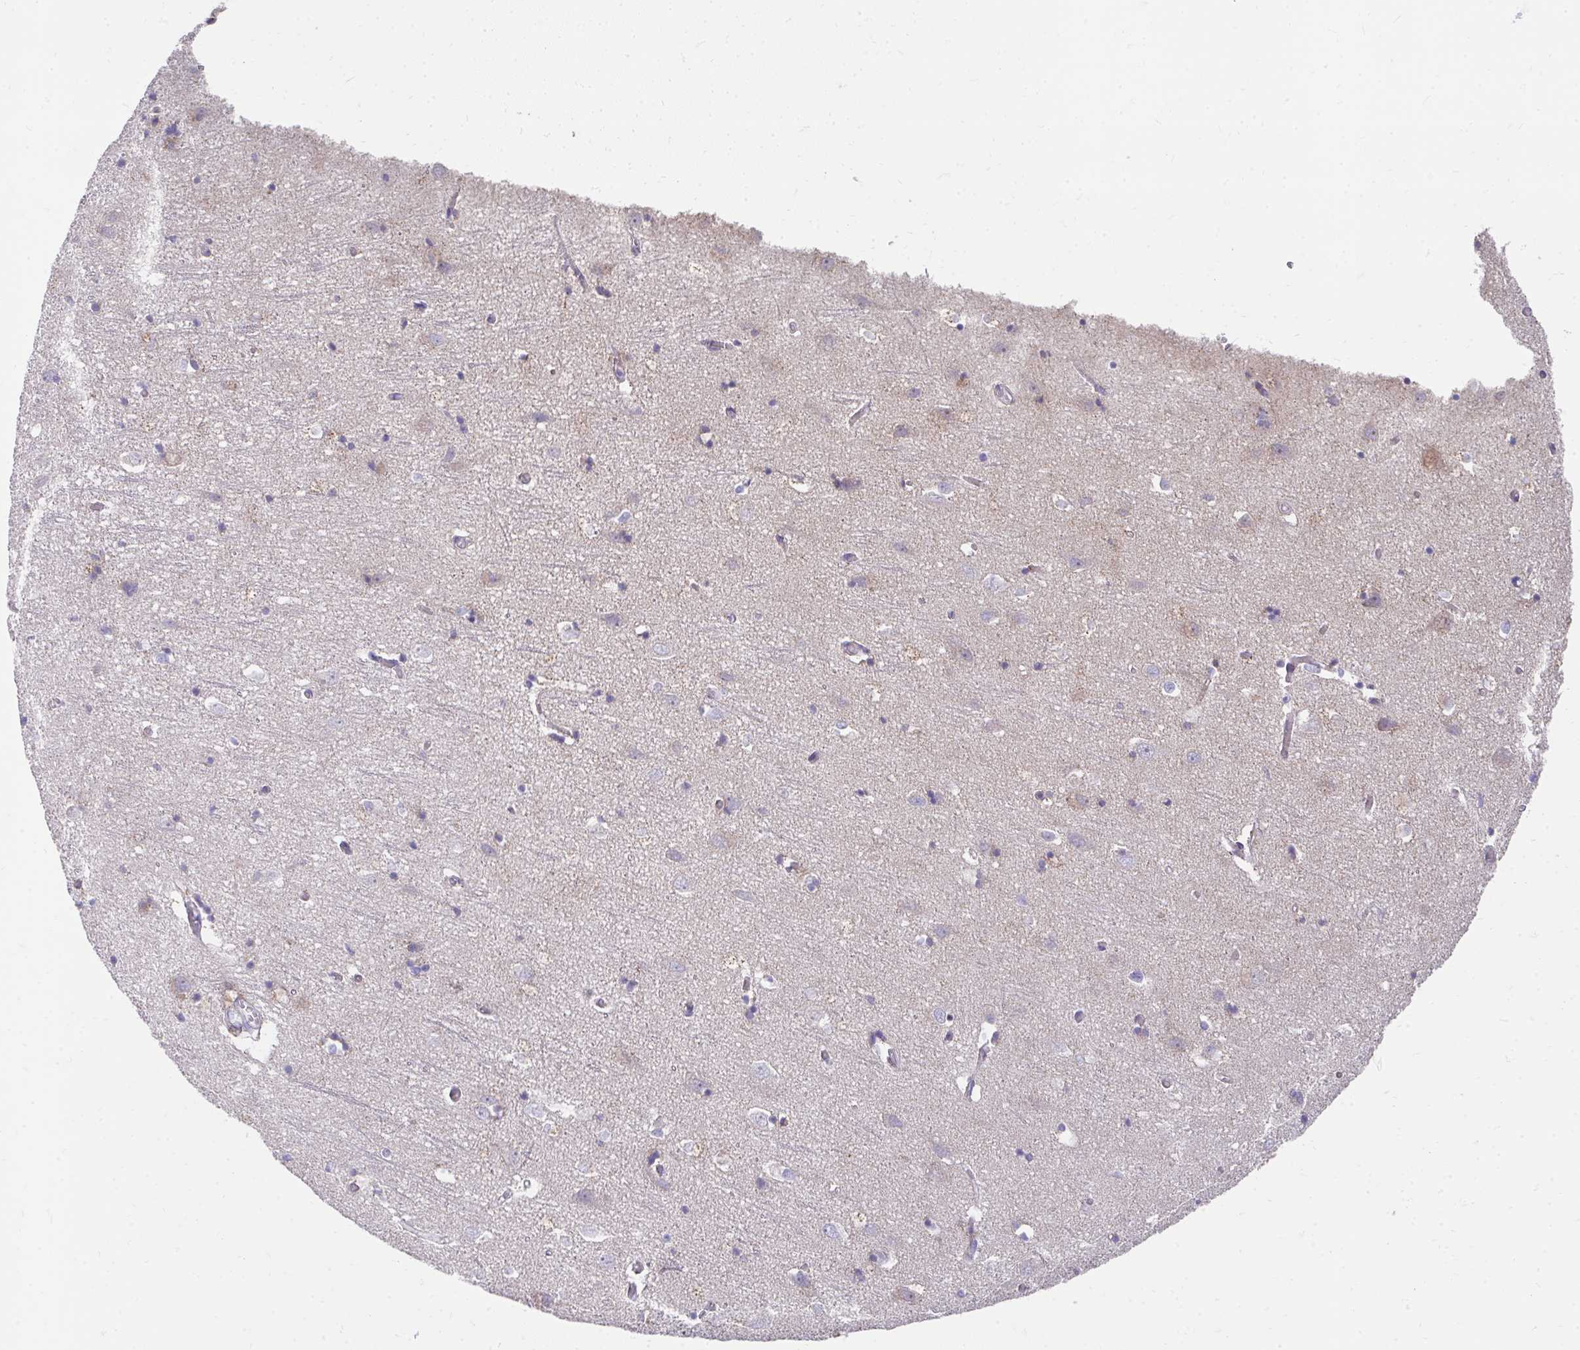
{"staining": {"intensity": "negative", "quantity": "none", "location": "none"}, "tissue": "cerebral cortex", "cell_type": "Endothelial cells", "image_type": "normal", "snomed": [{"axis": "morphology", "description": "Normal tissue, NOS"}, {"axis": "topography", "description": "Cerebral cortex"}], "caption": "Immunohistochemistry histopathology image of unremarkable cerebral cortex: human cerebral cortex stained with DAB exhibits no significant protein expression in endothelial cells.", "gene": "PRRG3", "patient": {"sex": "male", "age": 70}}